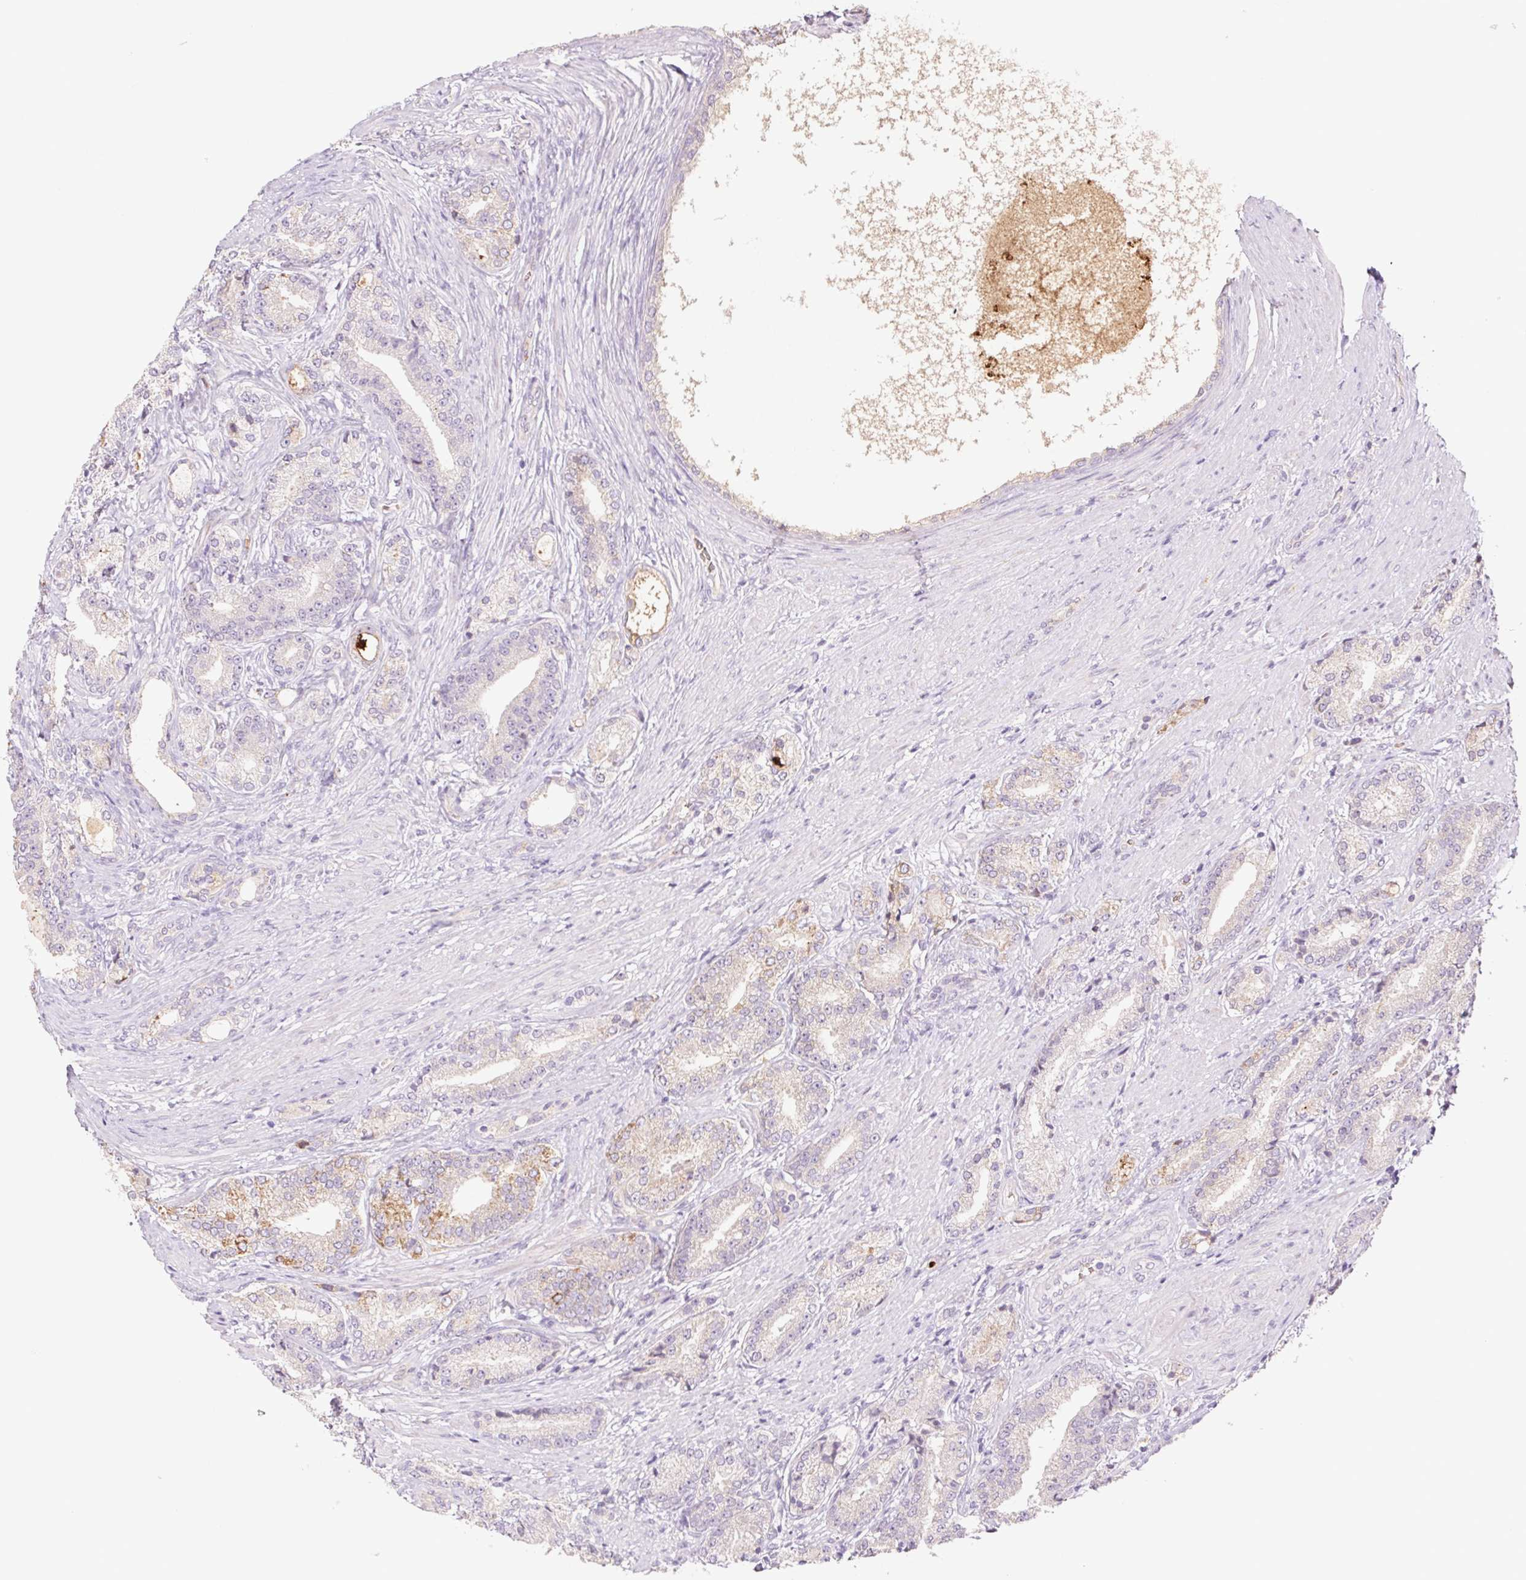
{"staining": {"intensity": "moderate", "quantity": "<25%", "location": "cytoplasmic/membranous"}, "tissue": "prostate cancer", "cell_type": "Tumor cells", "image_type": "cancer", "snomed": [{"axis": "morphology", "description": "Adenocarcinoma, High grade"}, {"axis": "topography", "description": "Prostate and seminal vesicle, NOS"}], "caption": "High-magnification brightfield microscopy of prostate cancer stained with DAB (3,3'-diaminobenzidine) (brown) and counterstained with hematoxylin (blue). tumor cells exhibit moderate cytoplasmic/membranous staining is identified in approximately<25% of cells.", "gene": "IGFL3", "patient": {"sex": "male", "age": 61}}